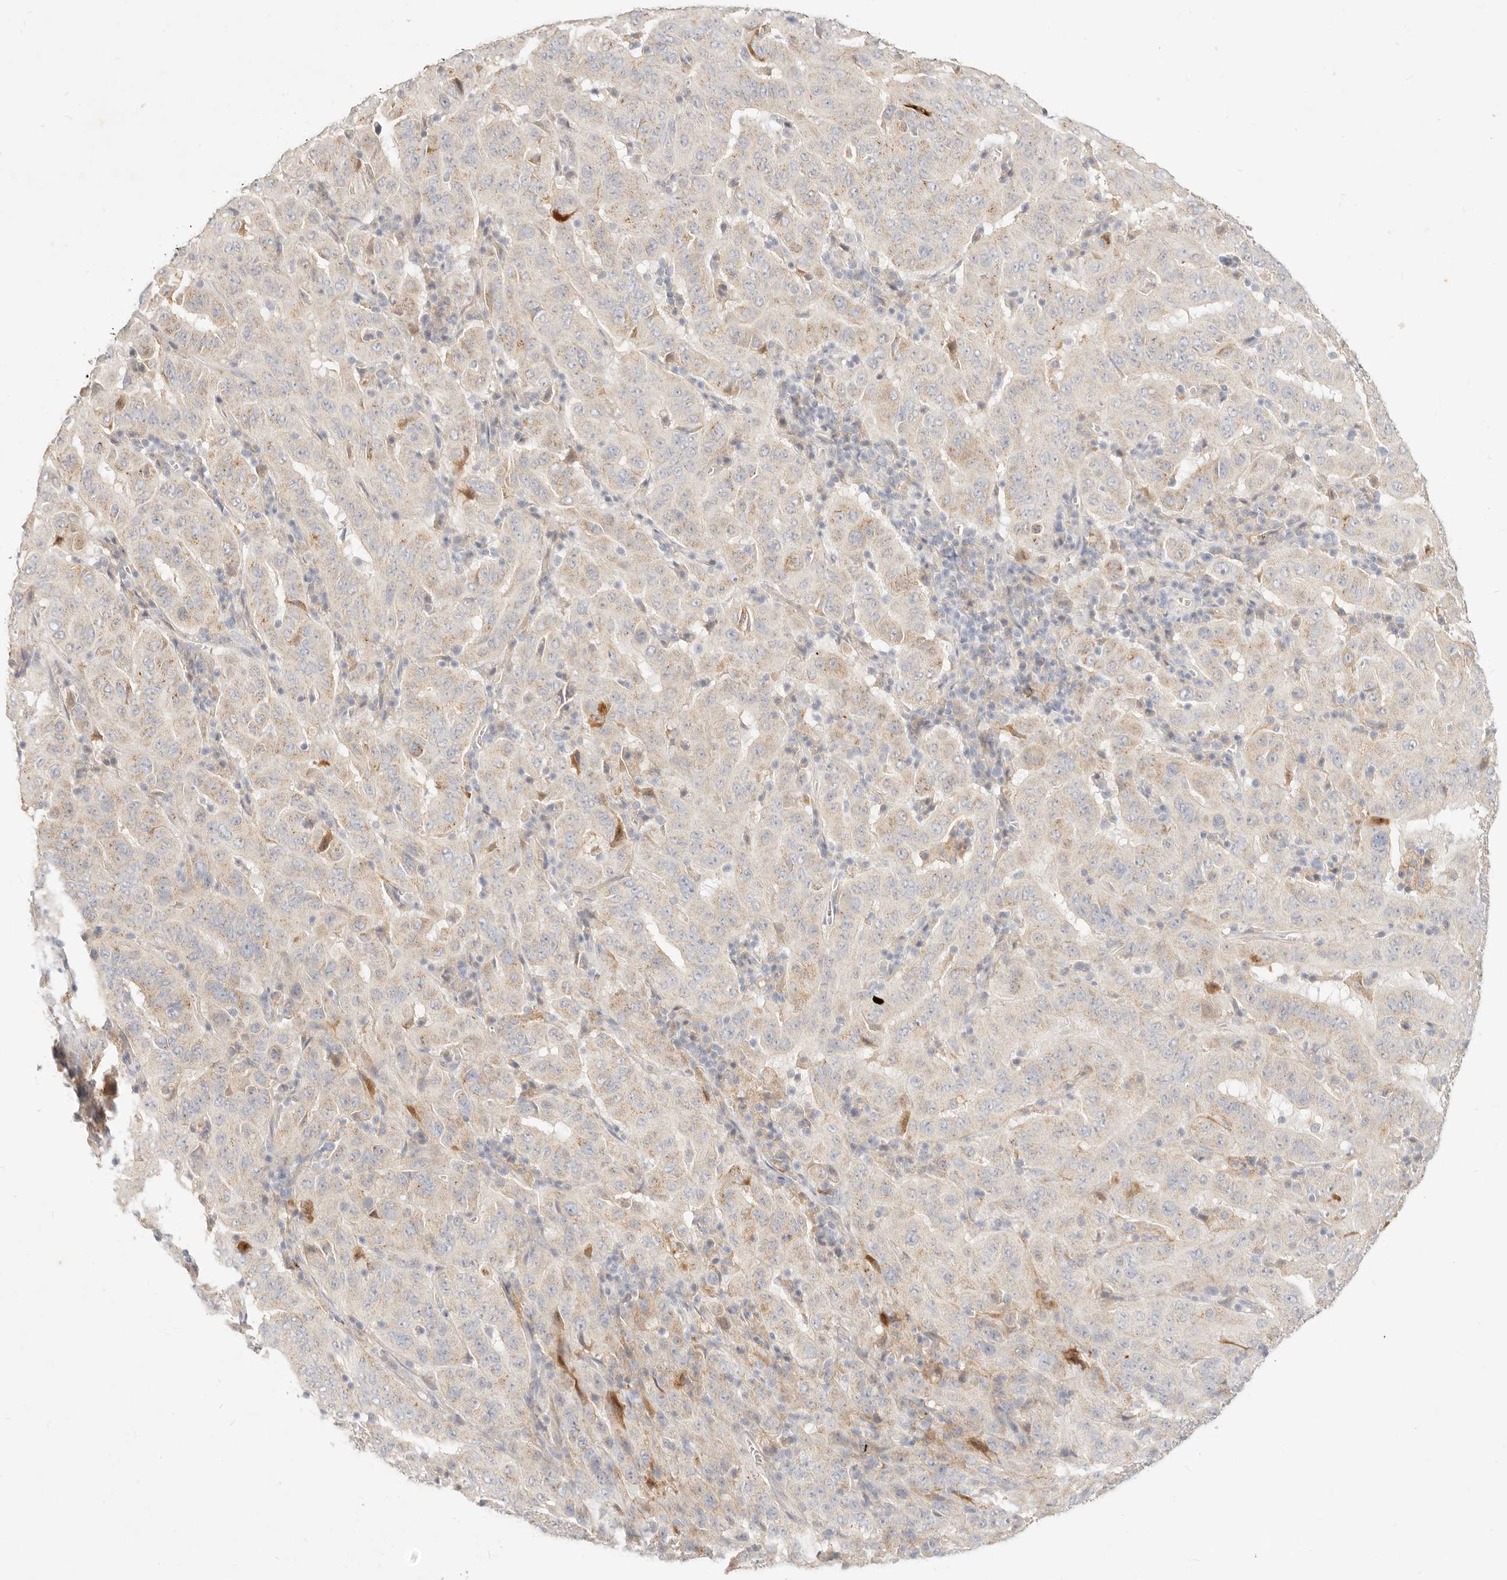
{"staining": {"intensity": "weak", "quantity": "<25%", "location": "cytoplasmic/membranous"}, "tissue": "pancreatic cancer", "cell_type": "Tumor cells", "image_type": "cancer", "snomed": [{"axis": "morphology", "description": "Adenocarcinoma, NOS"}, {"axis": "topography", "description": "Pancreas"}], "caption": "IHC of pancreatic cancer shows no expression in tumor cells.", "gene": "ACOX1", "patient": {"sex": "male", "age": 63}}